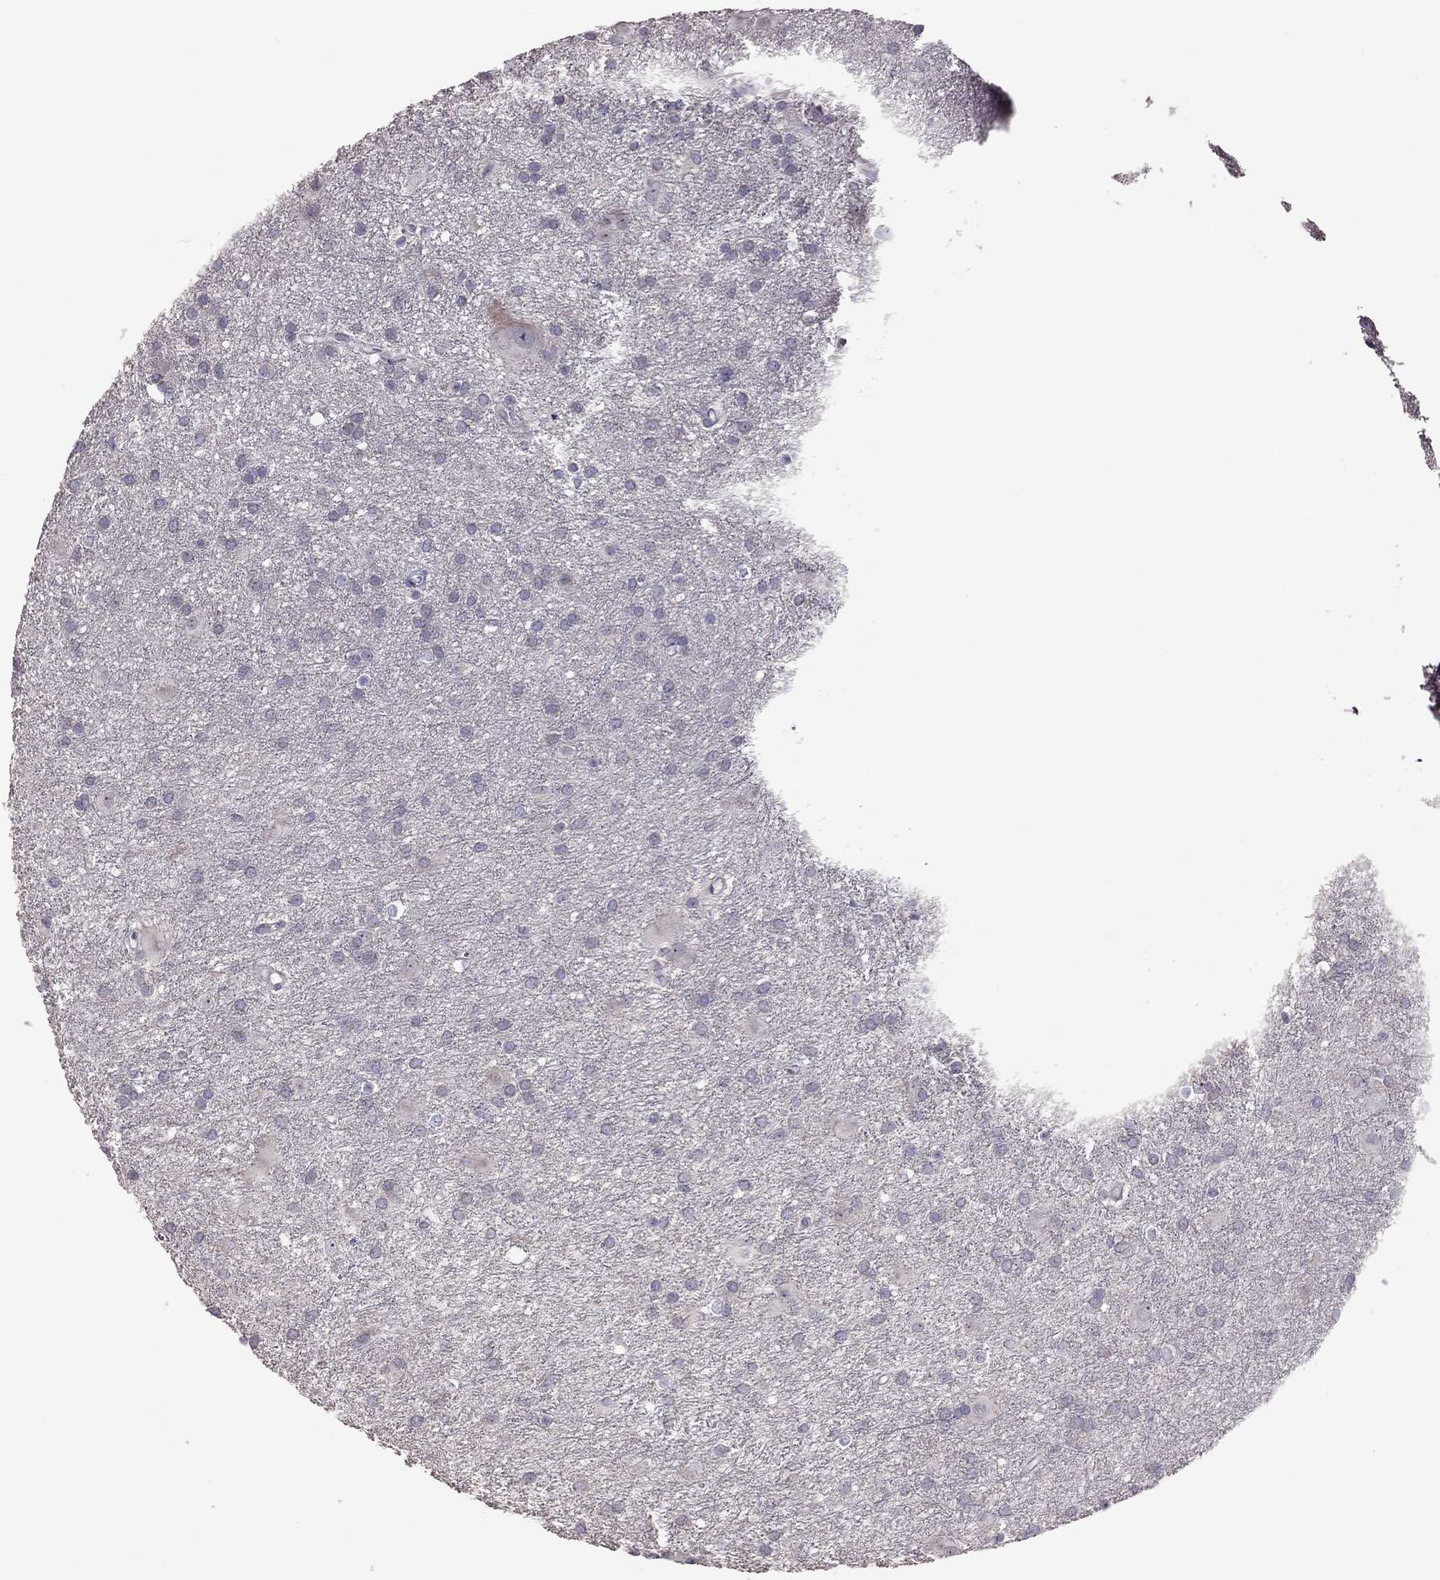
{"staining": {"intensity": "negative", "quantity": "none", "location": "none"}, "tissue": "glioma", "cell_type": "Tumor cells", "image_type": "cancer", "snomed": [{"axis": "morphology", "description": "Glioma, malignant, Low grade"}, {"axis": "topography", "description": "Brain"}], "caption": "There is no significant staining in tumor cells of malignant glioma (low-grade).", "gene": "LRRC46", "patient": {"sex": "male", "age": 58}}